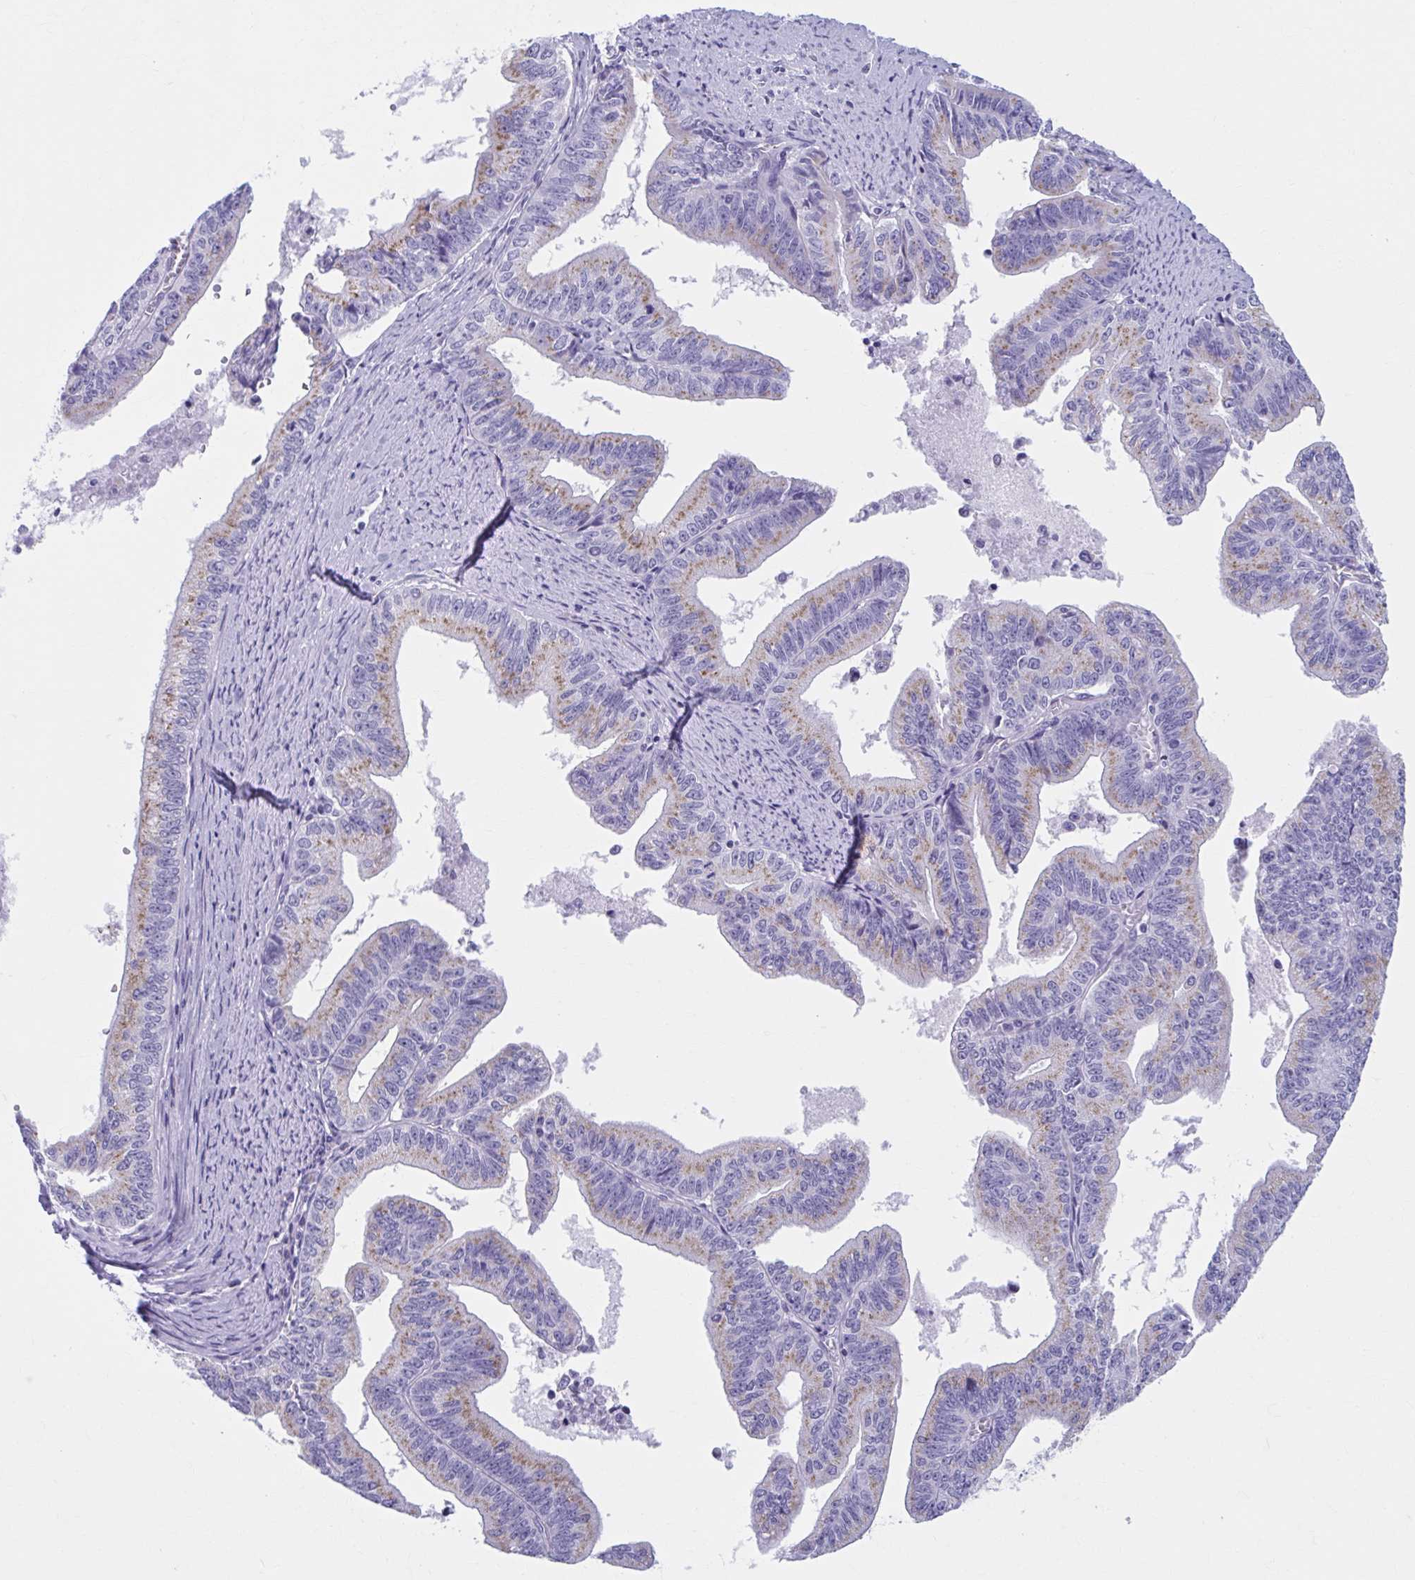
{"staining": {"intensity": "moderate", "quantity": ">75%", "location": "cytoplasmic/membranous"}, "tissue": "endometrial cancer", "cell_type": "Tumor cells", "image_type": "cancer", "snomed": [{"axis": "morphology", "description": "Adenocarcinoma, NOS"}, {"axis": "topography", "description": "Endometrium"}], "caption": "Moderate cytoplasmic/membranous positivity is identified in about >75% of tumor cells in endometrial cancer.", "gene": "KCNE2", "patient": {"sex": "female", "age": 65}}